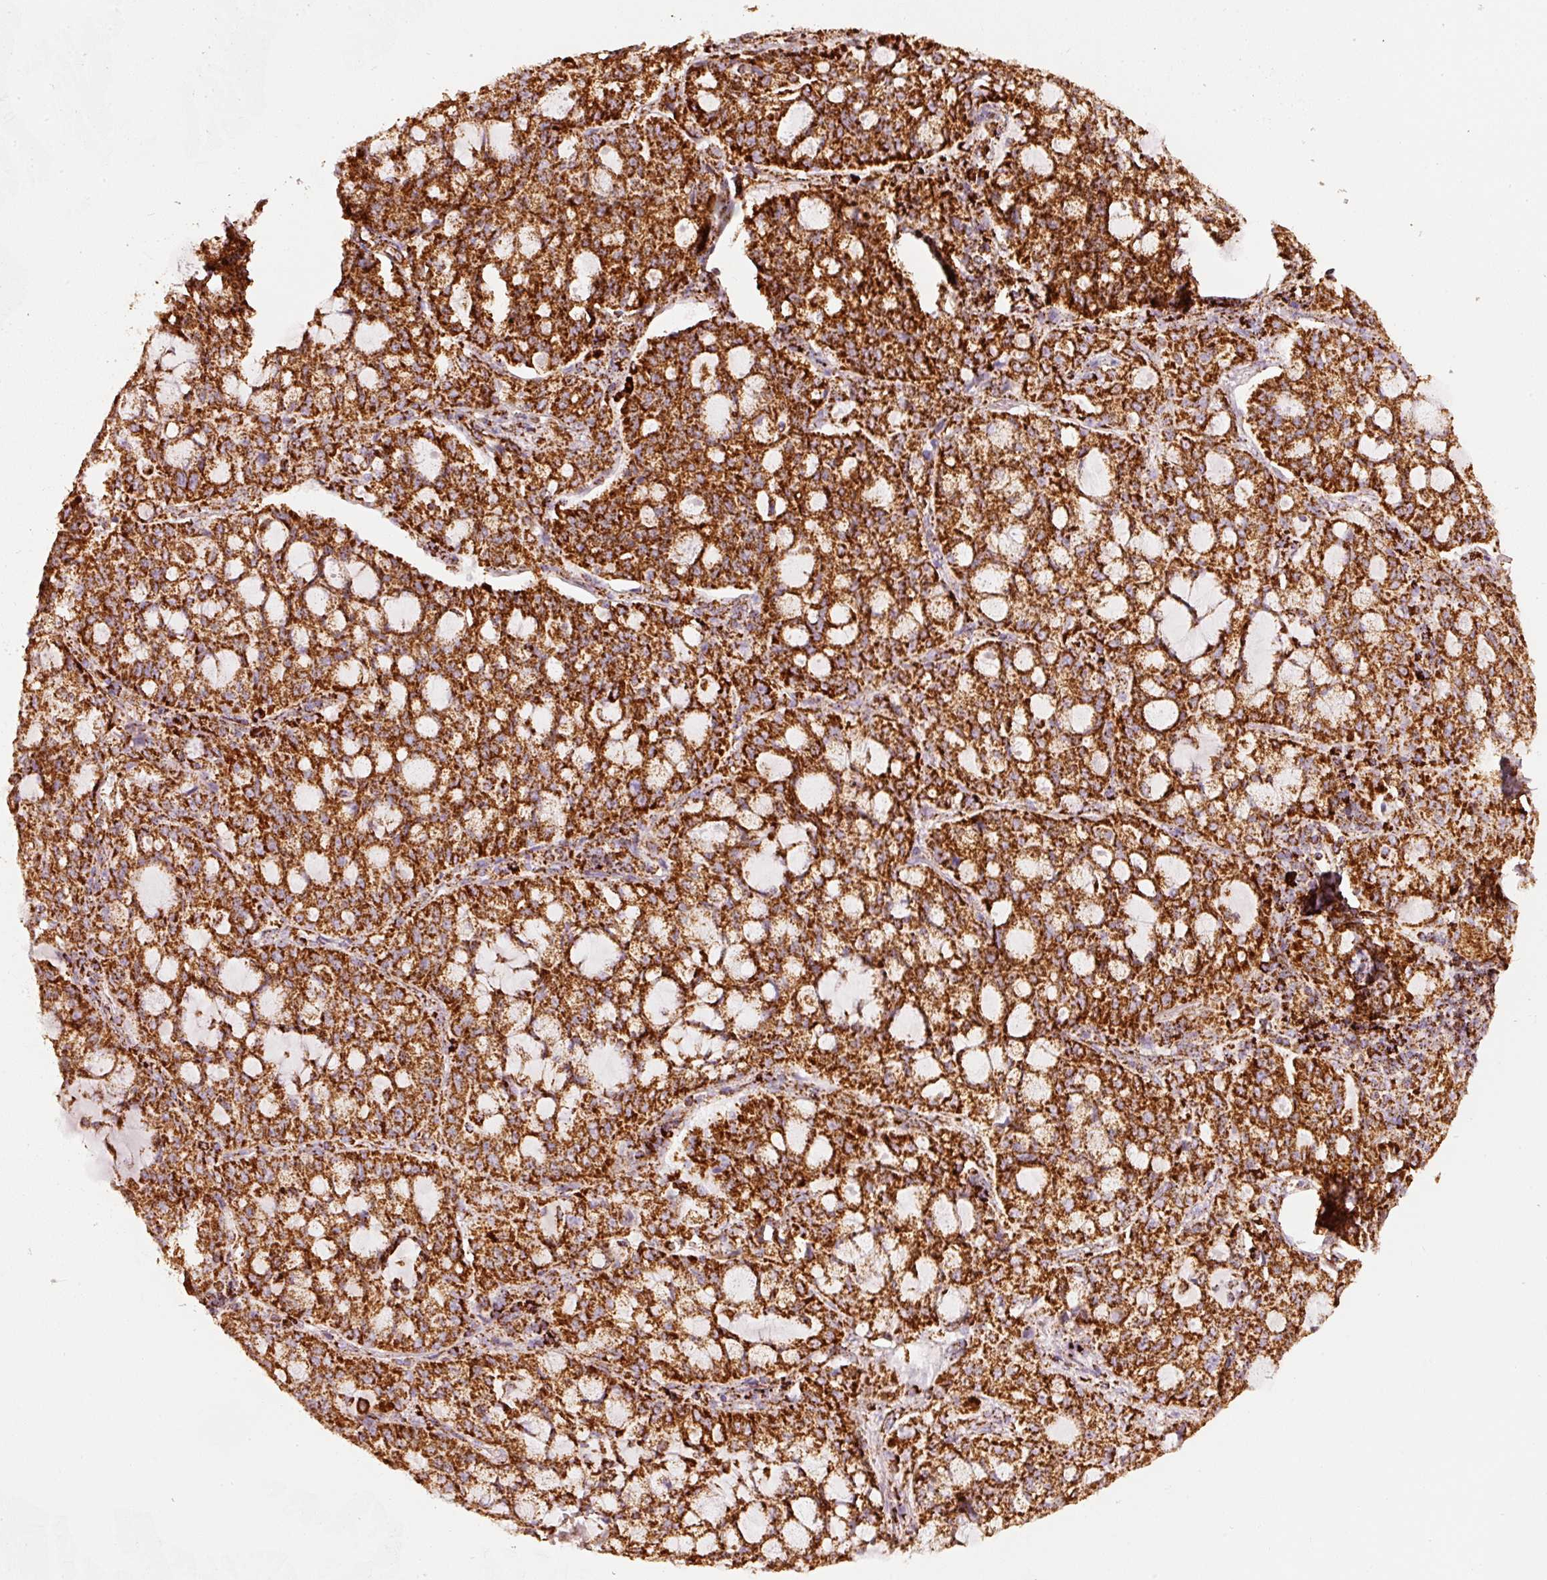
{"staining": {"intensity": "strong", "quantity": ">75%", "location": "cytoplasmic/membranous"}, "tissue": "lung cancer", "cell_type": "Tumor cells", "image_type": "cancer", "snomed": [{"axis": "morphology", "description": "Adenocarcinoma, NOS"}, {"axis": "topography", "description": "Lung"}], "caption": "Protein staining shows strong cytoplasmic/membranous staining in about >75% of tumor cells in lung adenocarcinoma.", "gene": "UQCRC1", "patient": {"sex": "female", "age": 44}}